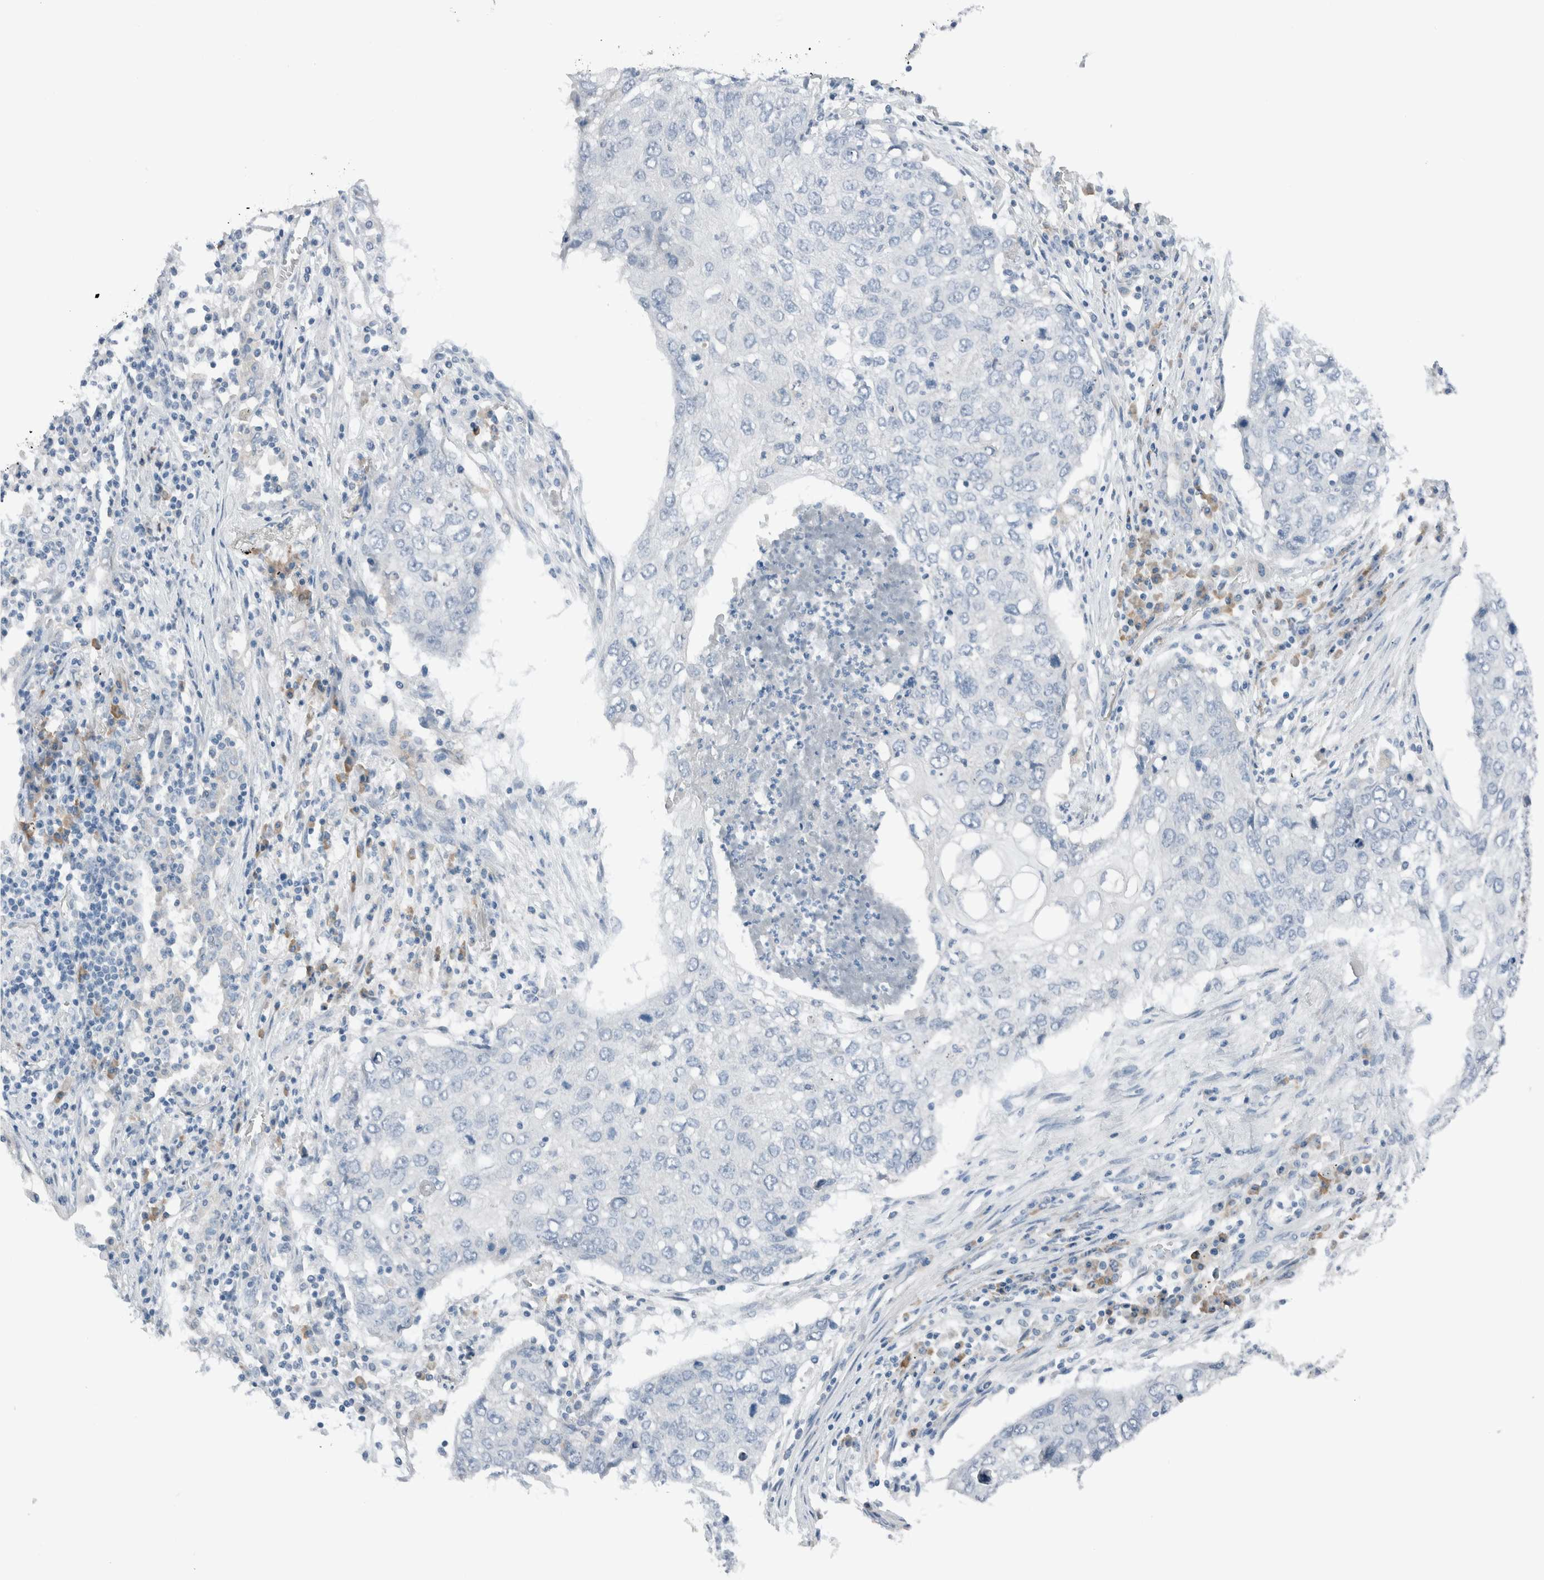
{"staining": {"intensity": "negative", "quantity": "none", "location": "none"}, "tissue": "lung cancer", "cell_type": "Tumor cells", "image_type": "cancer", "snomed": [{"axis": "morphology", "description": "Squamous cell carcinoma, NOS"}, {"axis": "topography", "description": "Lung"}], "caption": "A histopathology image of lung cancer (squamous cell carcinoma) stained for a protein demonstrates no brown staining in tumor cells. (DAB (3,3'-diaminobenzidine) immunohistochemistry (IHC), high magnification).", "gene": "DUOX1", "patient": {"sex": "female", "age": 63}}